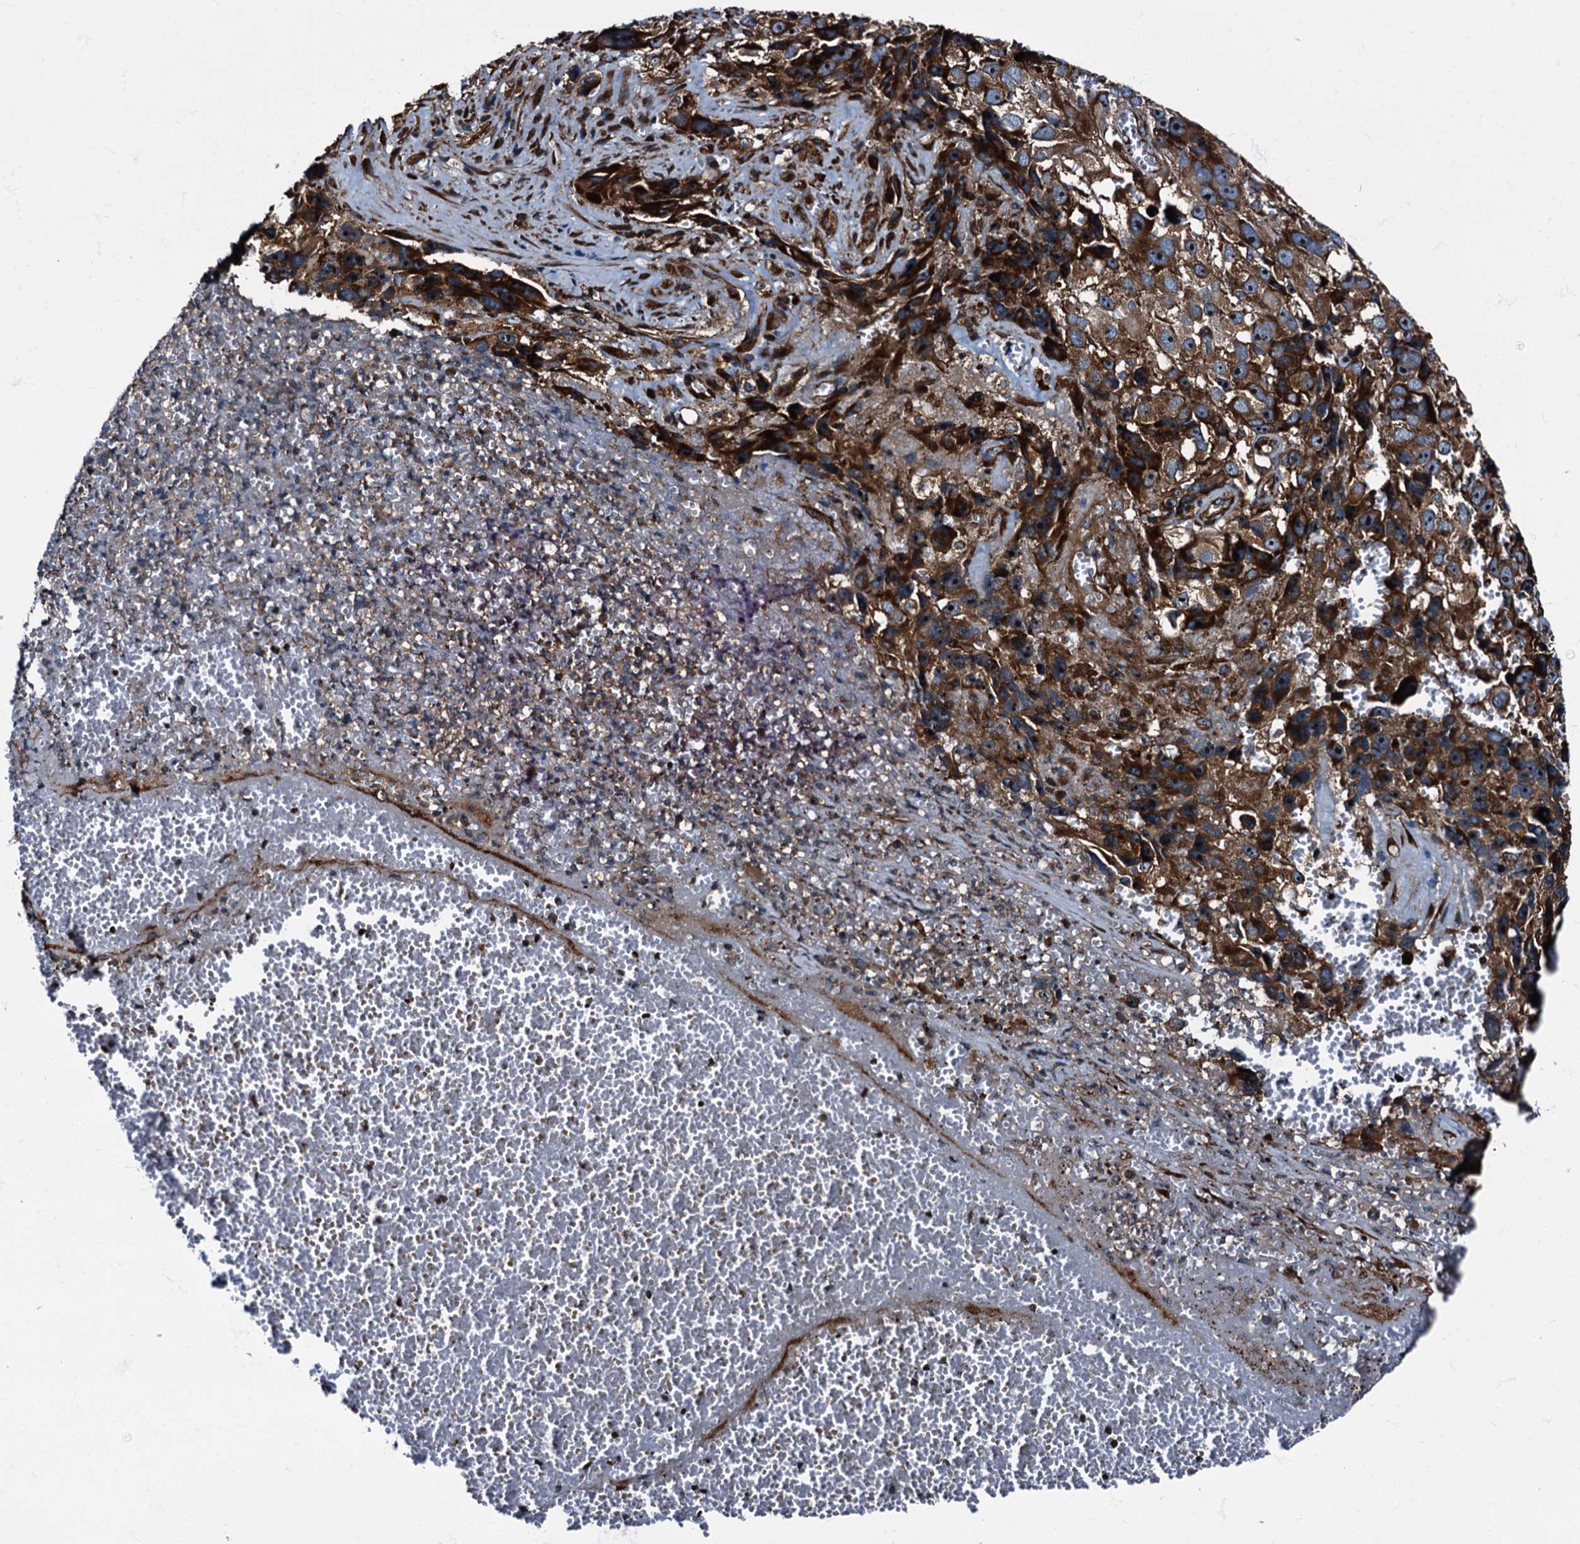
{"staining": {"intensity": "strong", "quantity": ">75%", "location": "cytoplasmic/membranous"}, "tissue": "melanoma", "cell_type": "Tumor cells", "image_type": "cancer", "snomed": [{"axis": "morphology", "description": "Malignant melanoma, NOS"}, {"axis": "topography", "description": "Skin"}], "caption": "Immunohistochemistry (IHC) micrograph of melanoma stained for a protein (brown), which exhibits high levels of strong cytoplasmic/membranous positivity in approximately >75% of tumor cells.", "gene": "ATP2C1", "patient": {"sex": "male", "age": 84}}